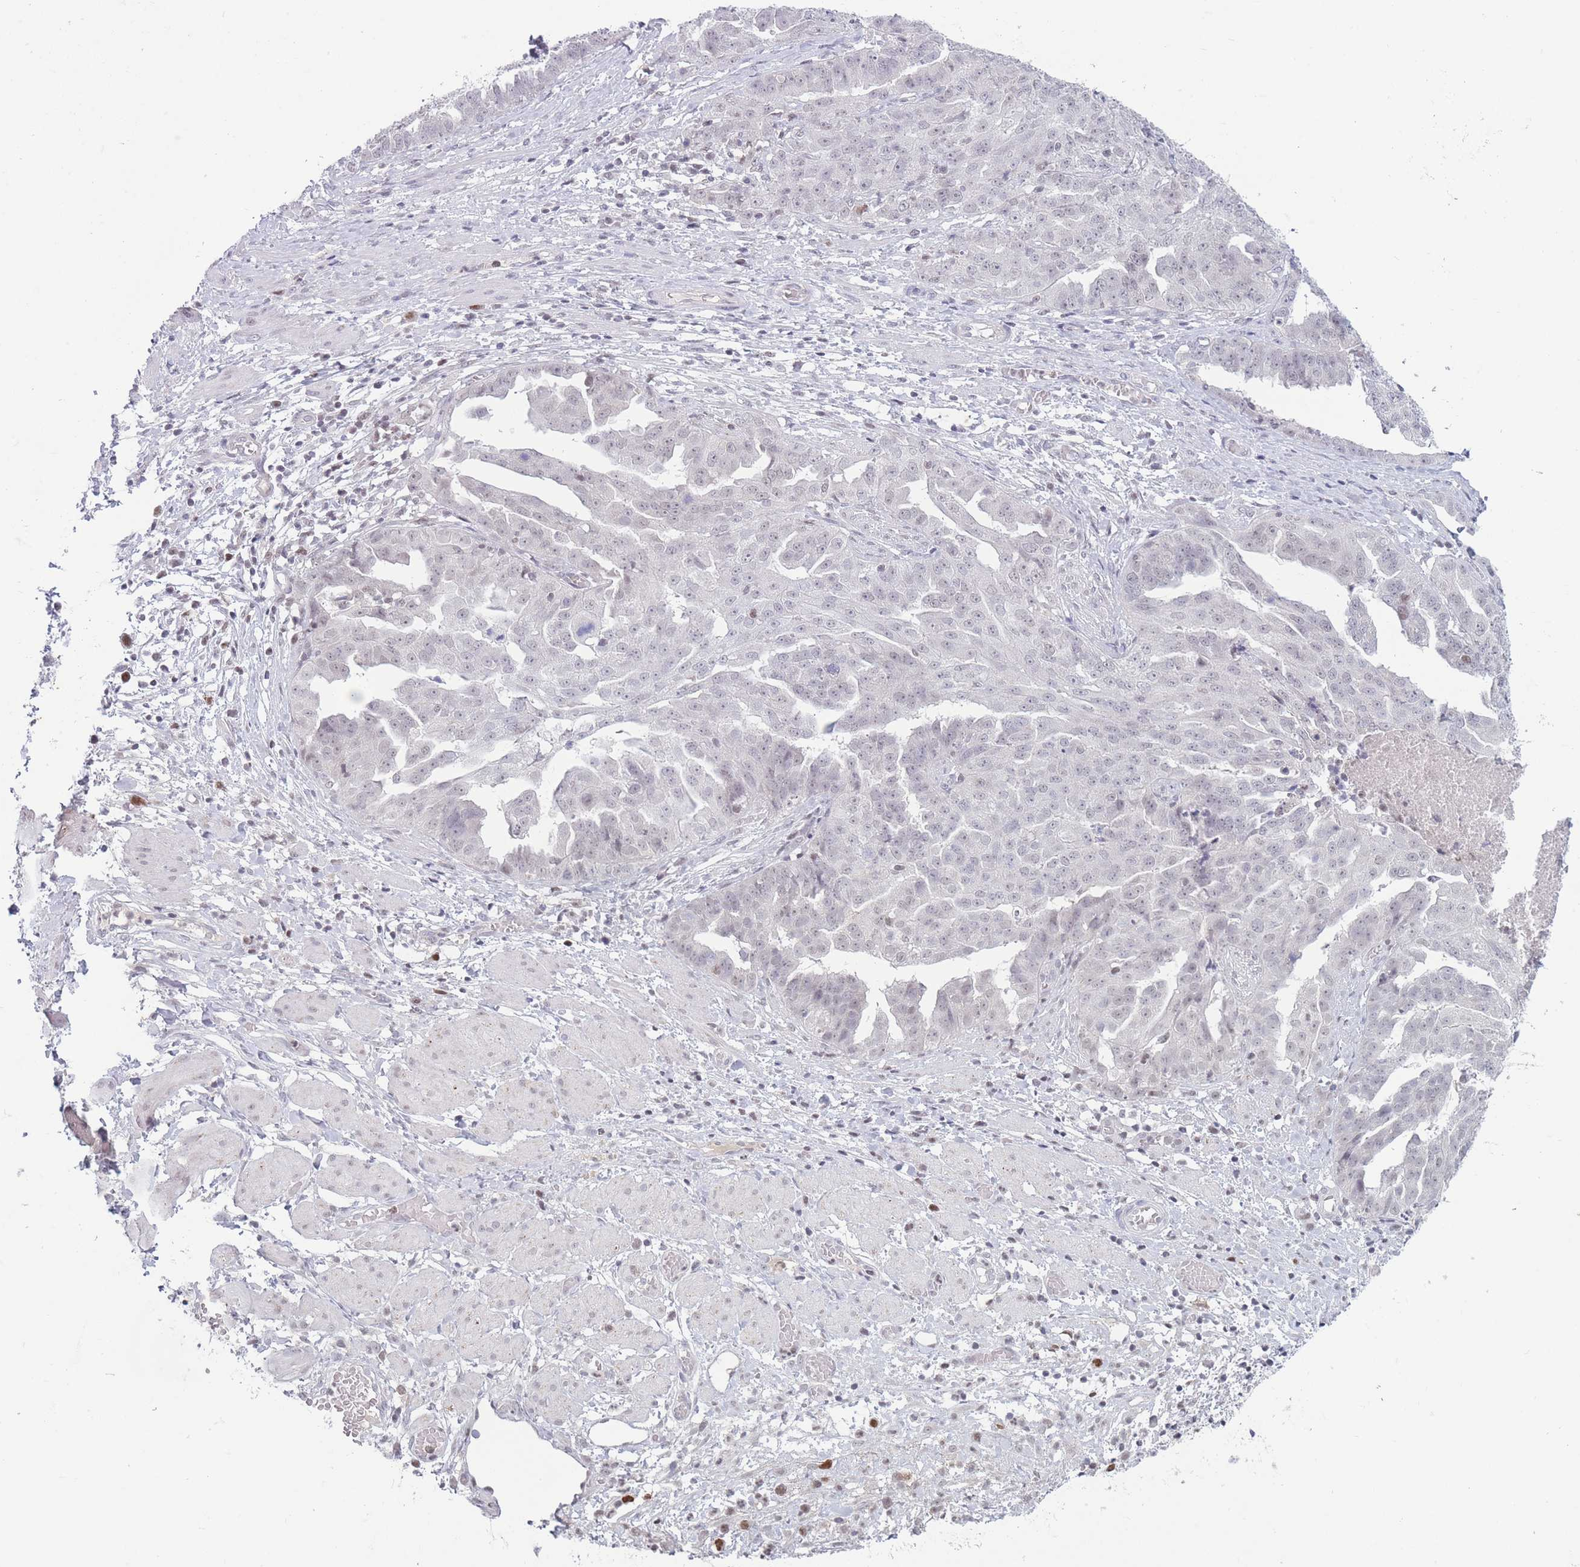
{"staining": {"intensity": "negative", "quantity": "none", "location": "none"}, "tissue": "ovarian cancer", "cell_type": "Tumor cells", "image_type": "cancer", "snomed": [{"axis": "morphology", "description": "Cystadenocarcinoma, serous, NOS"}, {"axis": "topography", "description": "Ovary"}], "caption": "This photomicrograph is of ovarian cancer (serous cystadenocarcinoma) stained with immunohistochemistry (IHC) to label a protein in brown with the nuclei are counter-stained blue. There is no positivity in tumor cells.", "gene": "ARID3B", "patient": {"sex": "female", "age": 58}}